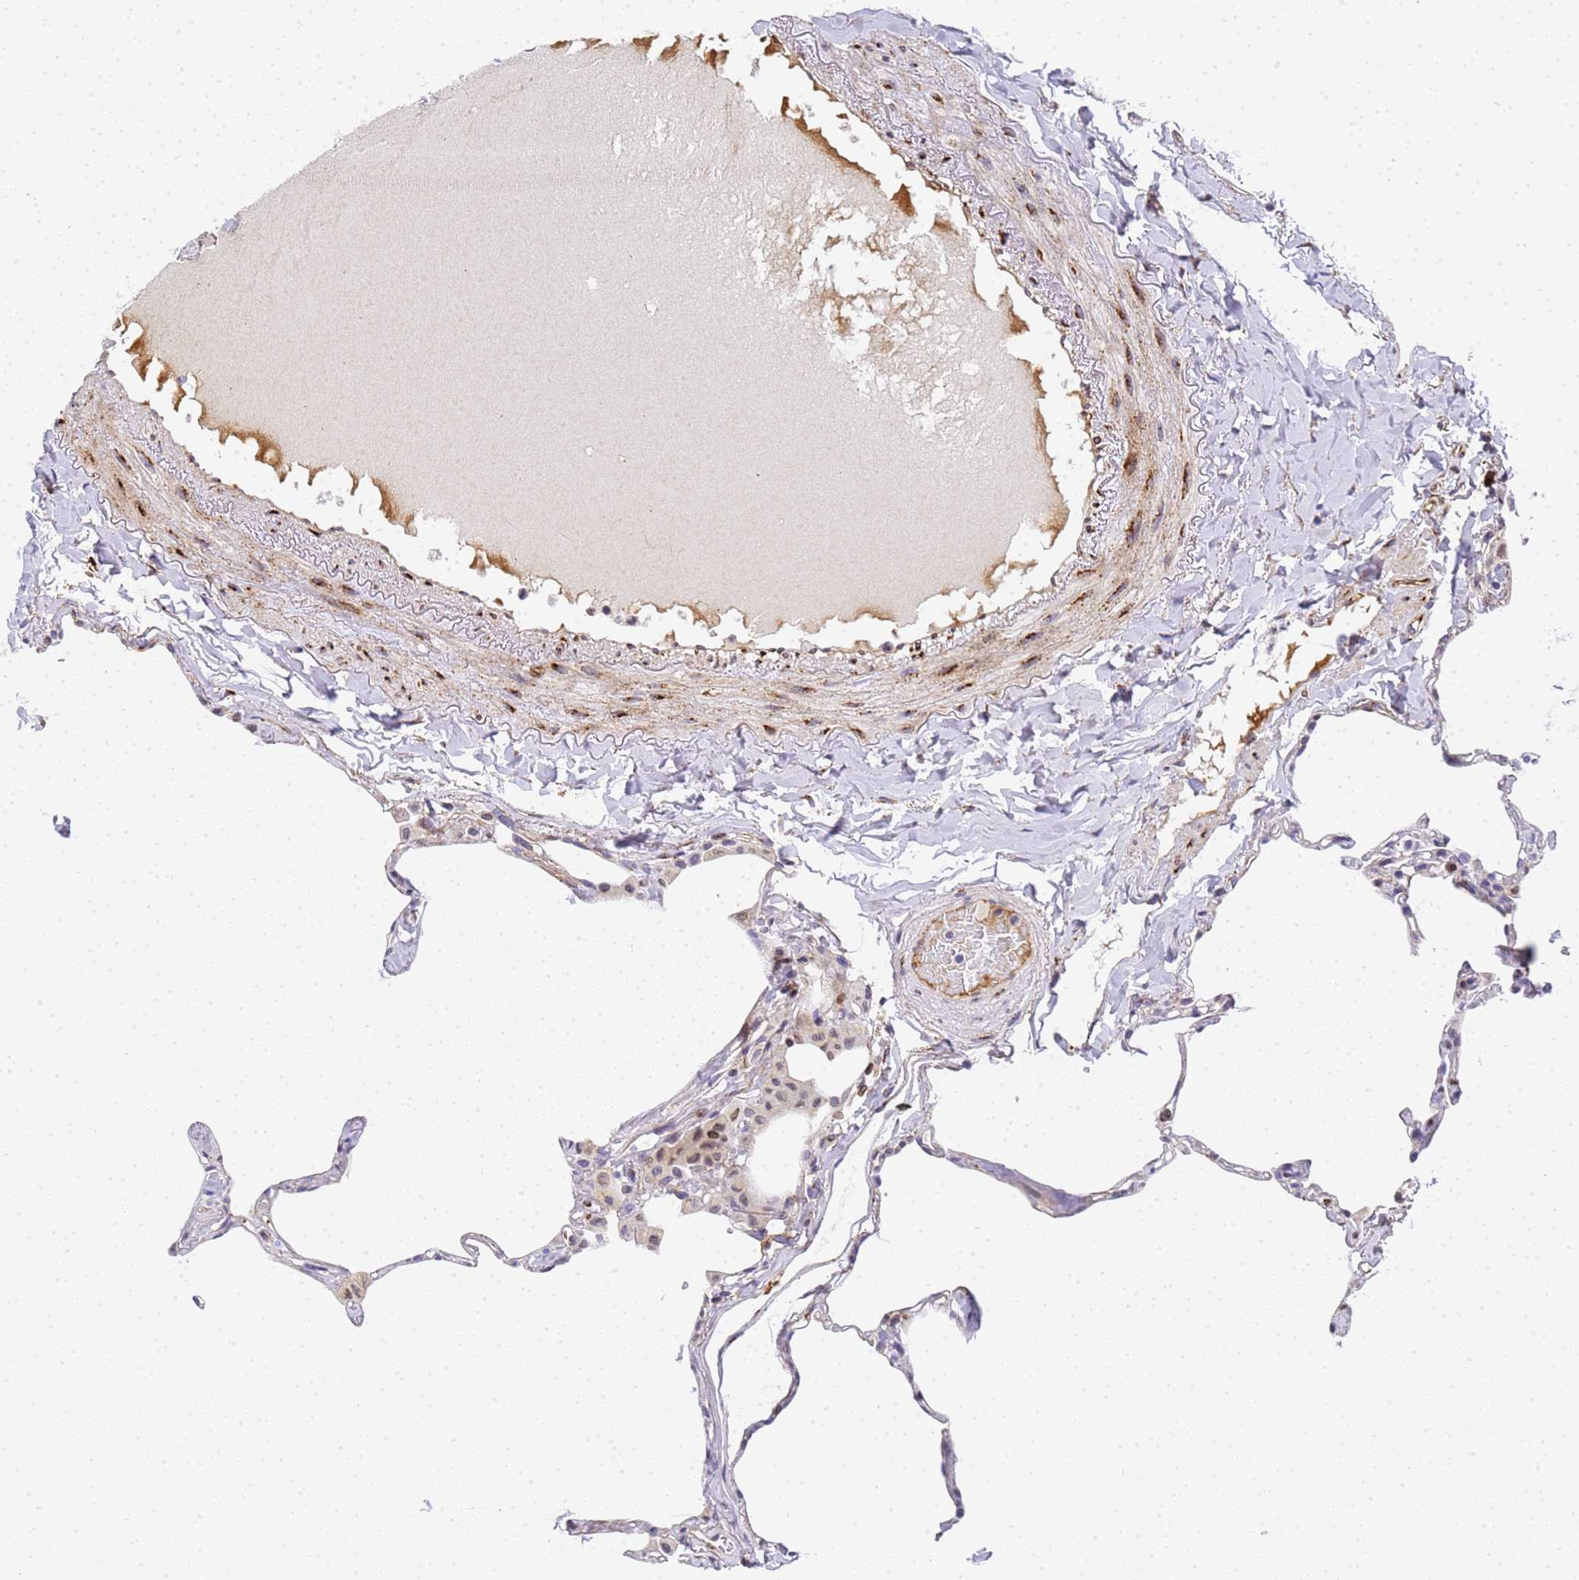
{"staining": {"intensity": "negative", "quantity": "none", "location": "none"}, "tissue": "lung", "cell_type": "Alveolar cells", "image_type": "normal", "snomed": [{"axis": "morphology", "description": "Normal tissue, NOS"}, {"axis": "topography", "description": "Lung"}], "caption": "The photomicrograph exhibits no significant expression in alveolar cells of lung. Brightfield microscopy of IHC stained with DAB (brown) and hematoxylin (blue), captured at high magnification.", "gene": "IGFBP7", "patient": {"sex": "male", "age": 65}}